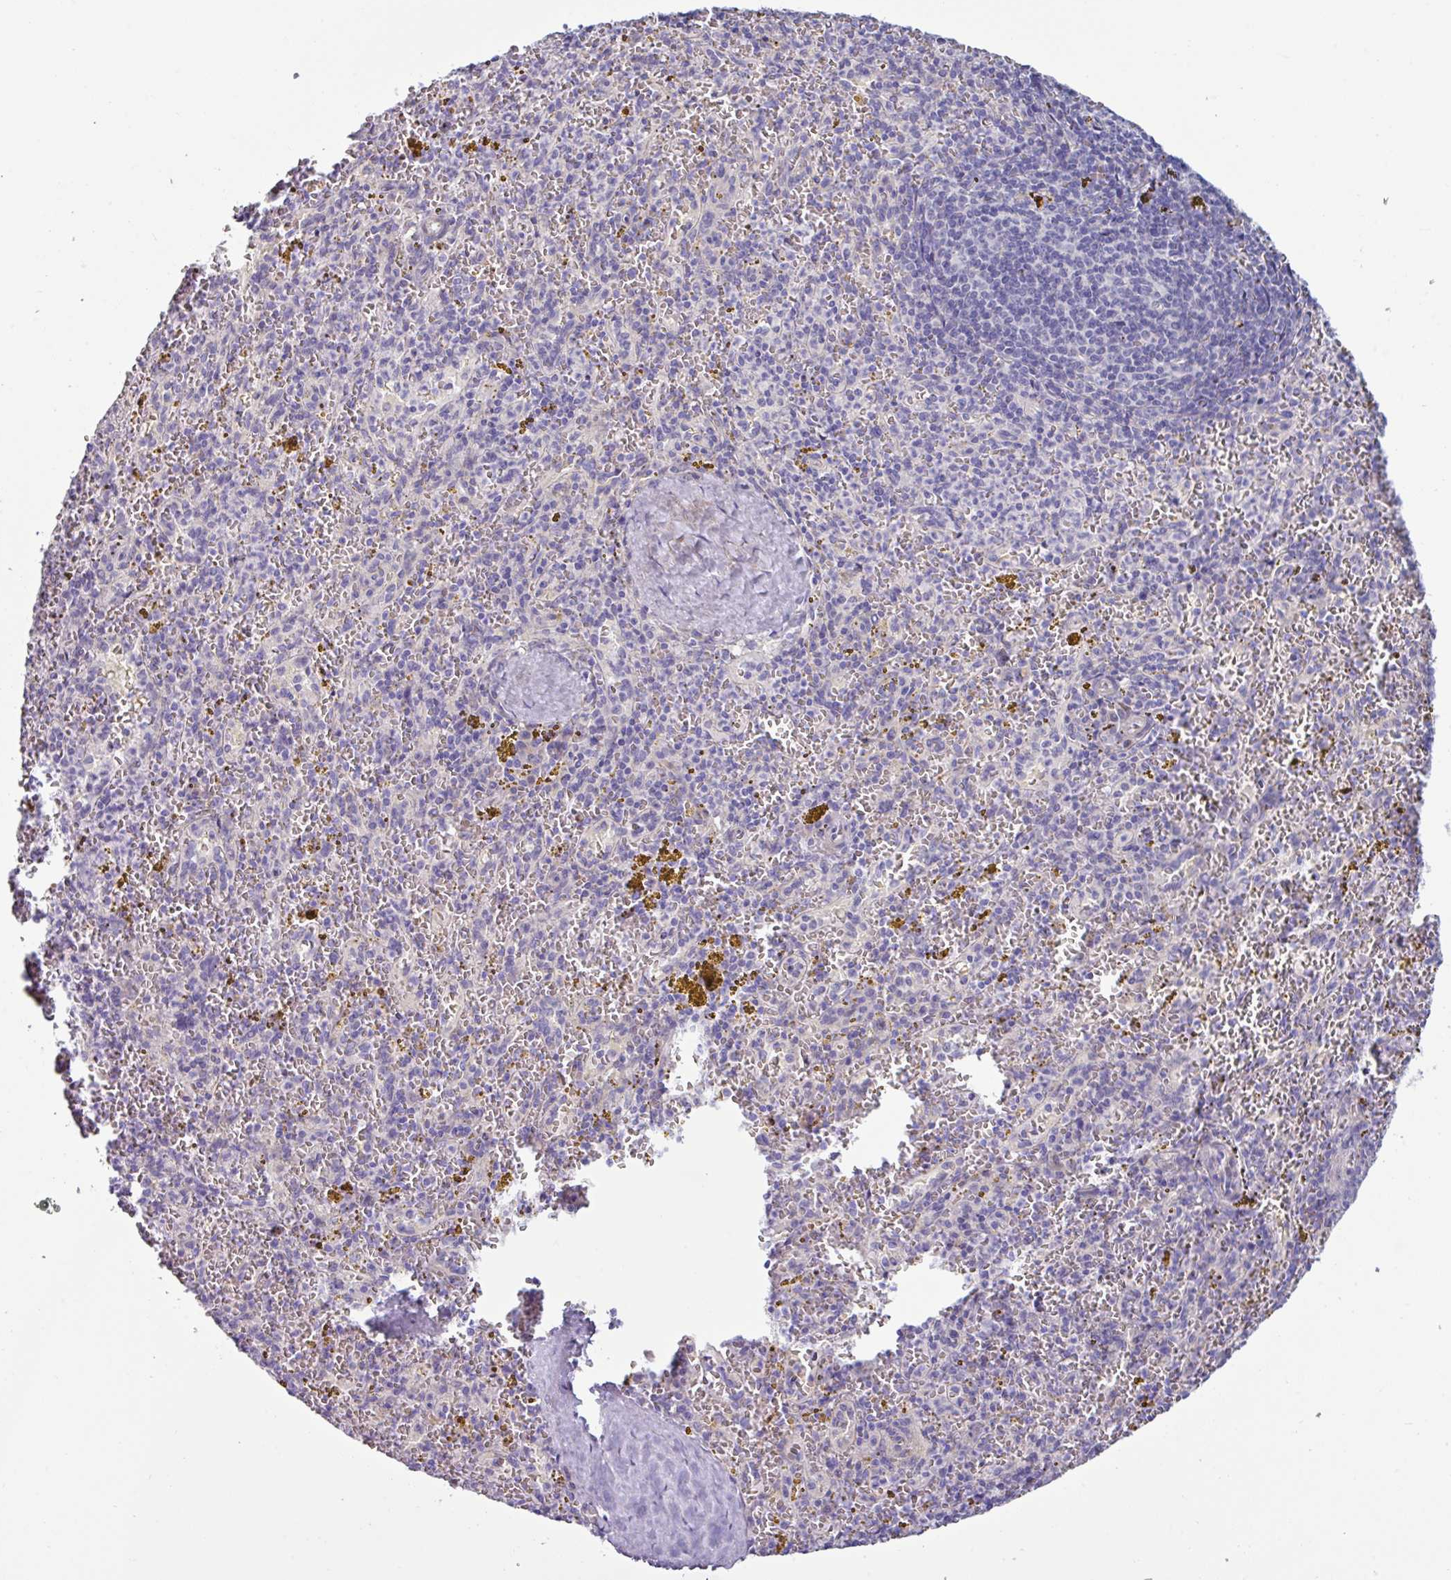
{"staining": {"intensity": "negative", "quantity": "none", "location": "none"}, "tissue": "spleen", "cell_type": "Cells in red pulp", "image_type": "normal", "snomed": [{"axis": "morphology", "description": "Normal tissue, NOS"}, {"axis": "topography", "description": "Spleen"}], "caption": "The photomicrograph shows no staining of cells in red pulp in unremarkable spleen. Nuclei are stained in blue.", "gene": "RGS16", "patient": {"sex": "male", "age": 57}}